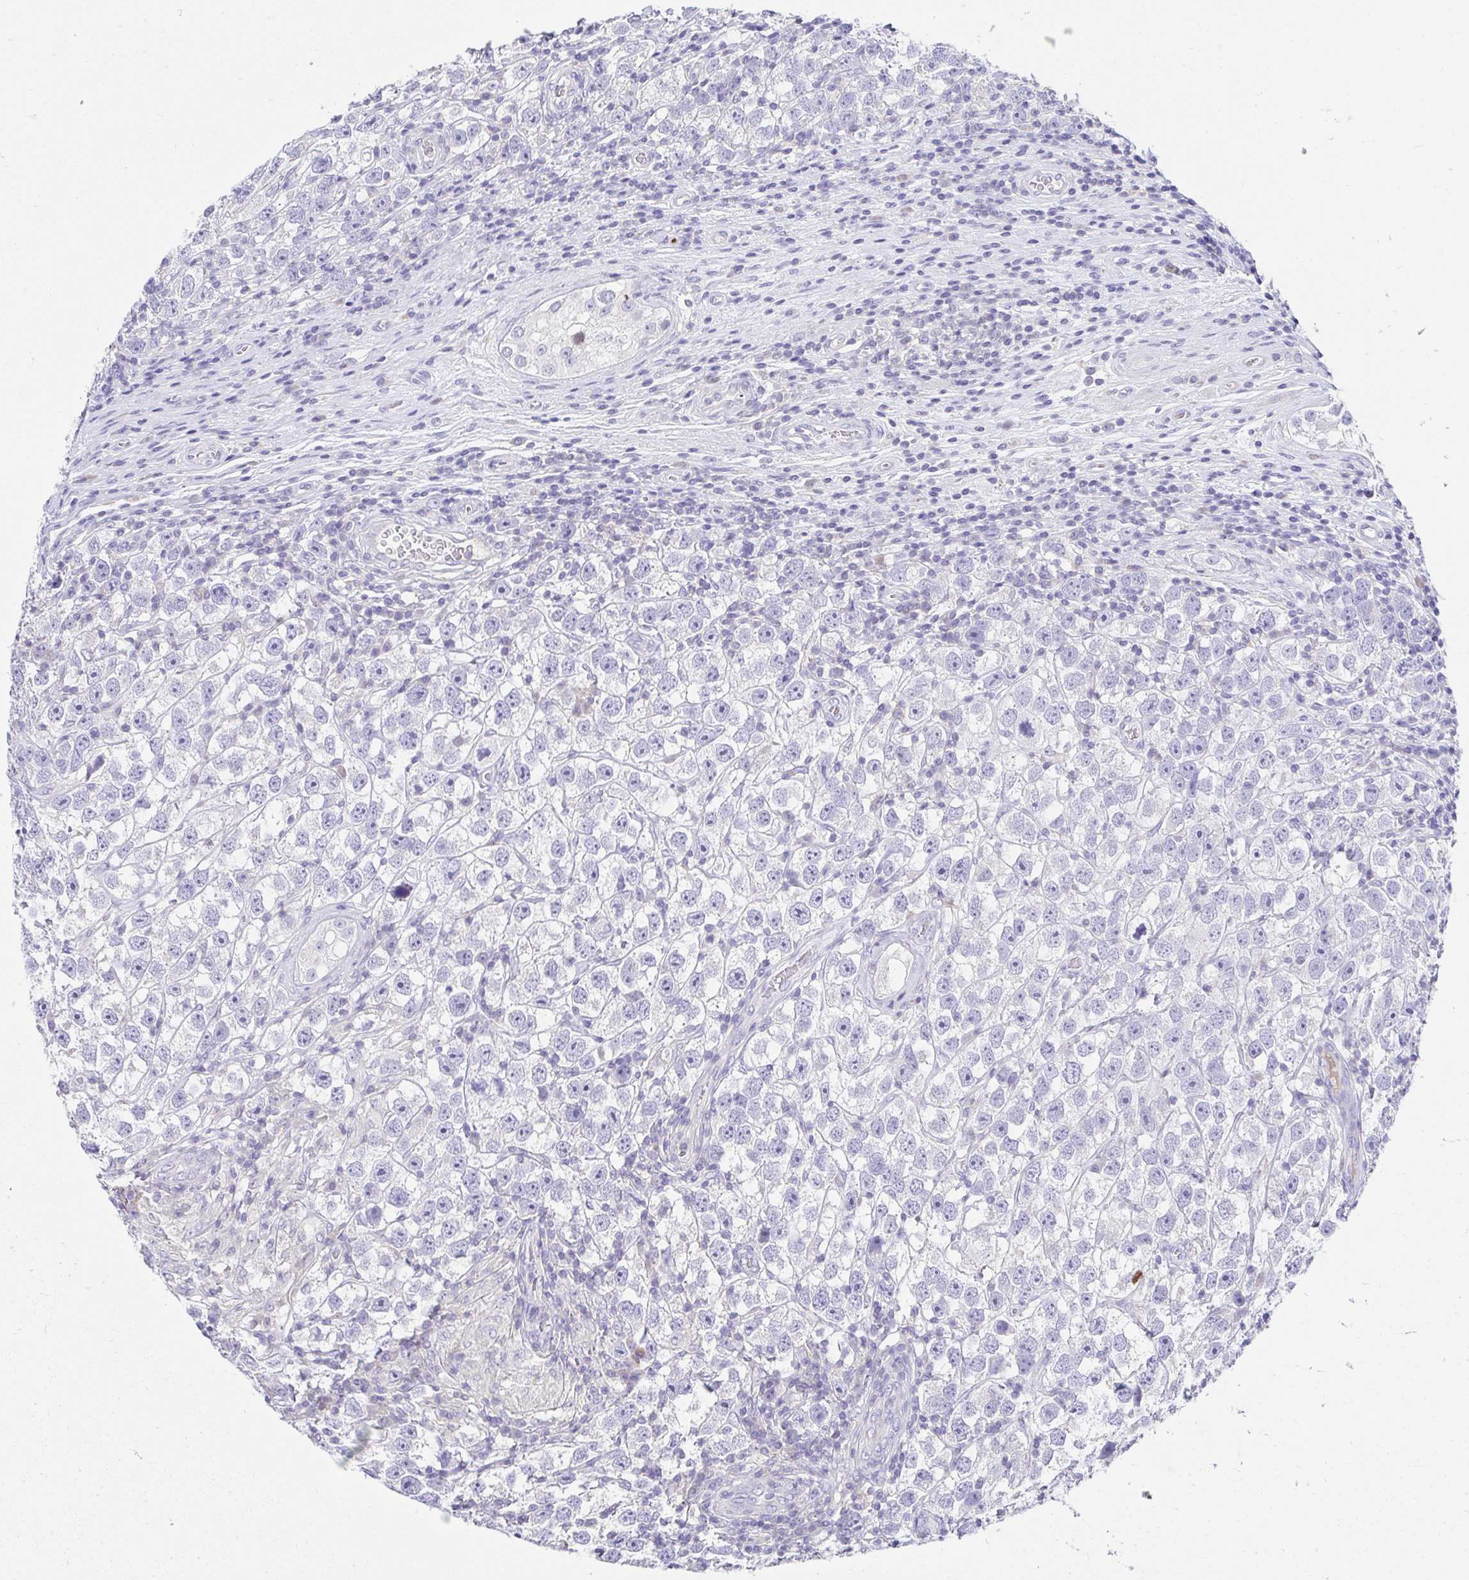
{"staining": {"intensity": "negative", "quantity": "none", "location": "none"}, "tissue": "testis cancer", "cell_type": "Tumor cells", "image_type": "cancer", "snomed": [{"axis": "morphology", "description": "Seminoma, NOS"}, {"axis": "topography", "description": "Testis"}], "caption": "Immunohistochemical staining of testis cancer (seminoma) shows no significant staining in tumor cells.", "gene": "ARPP21", "patient": {"sex": "male", "age": 26}}